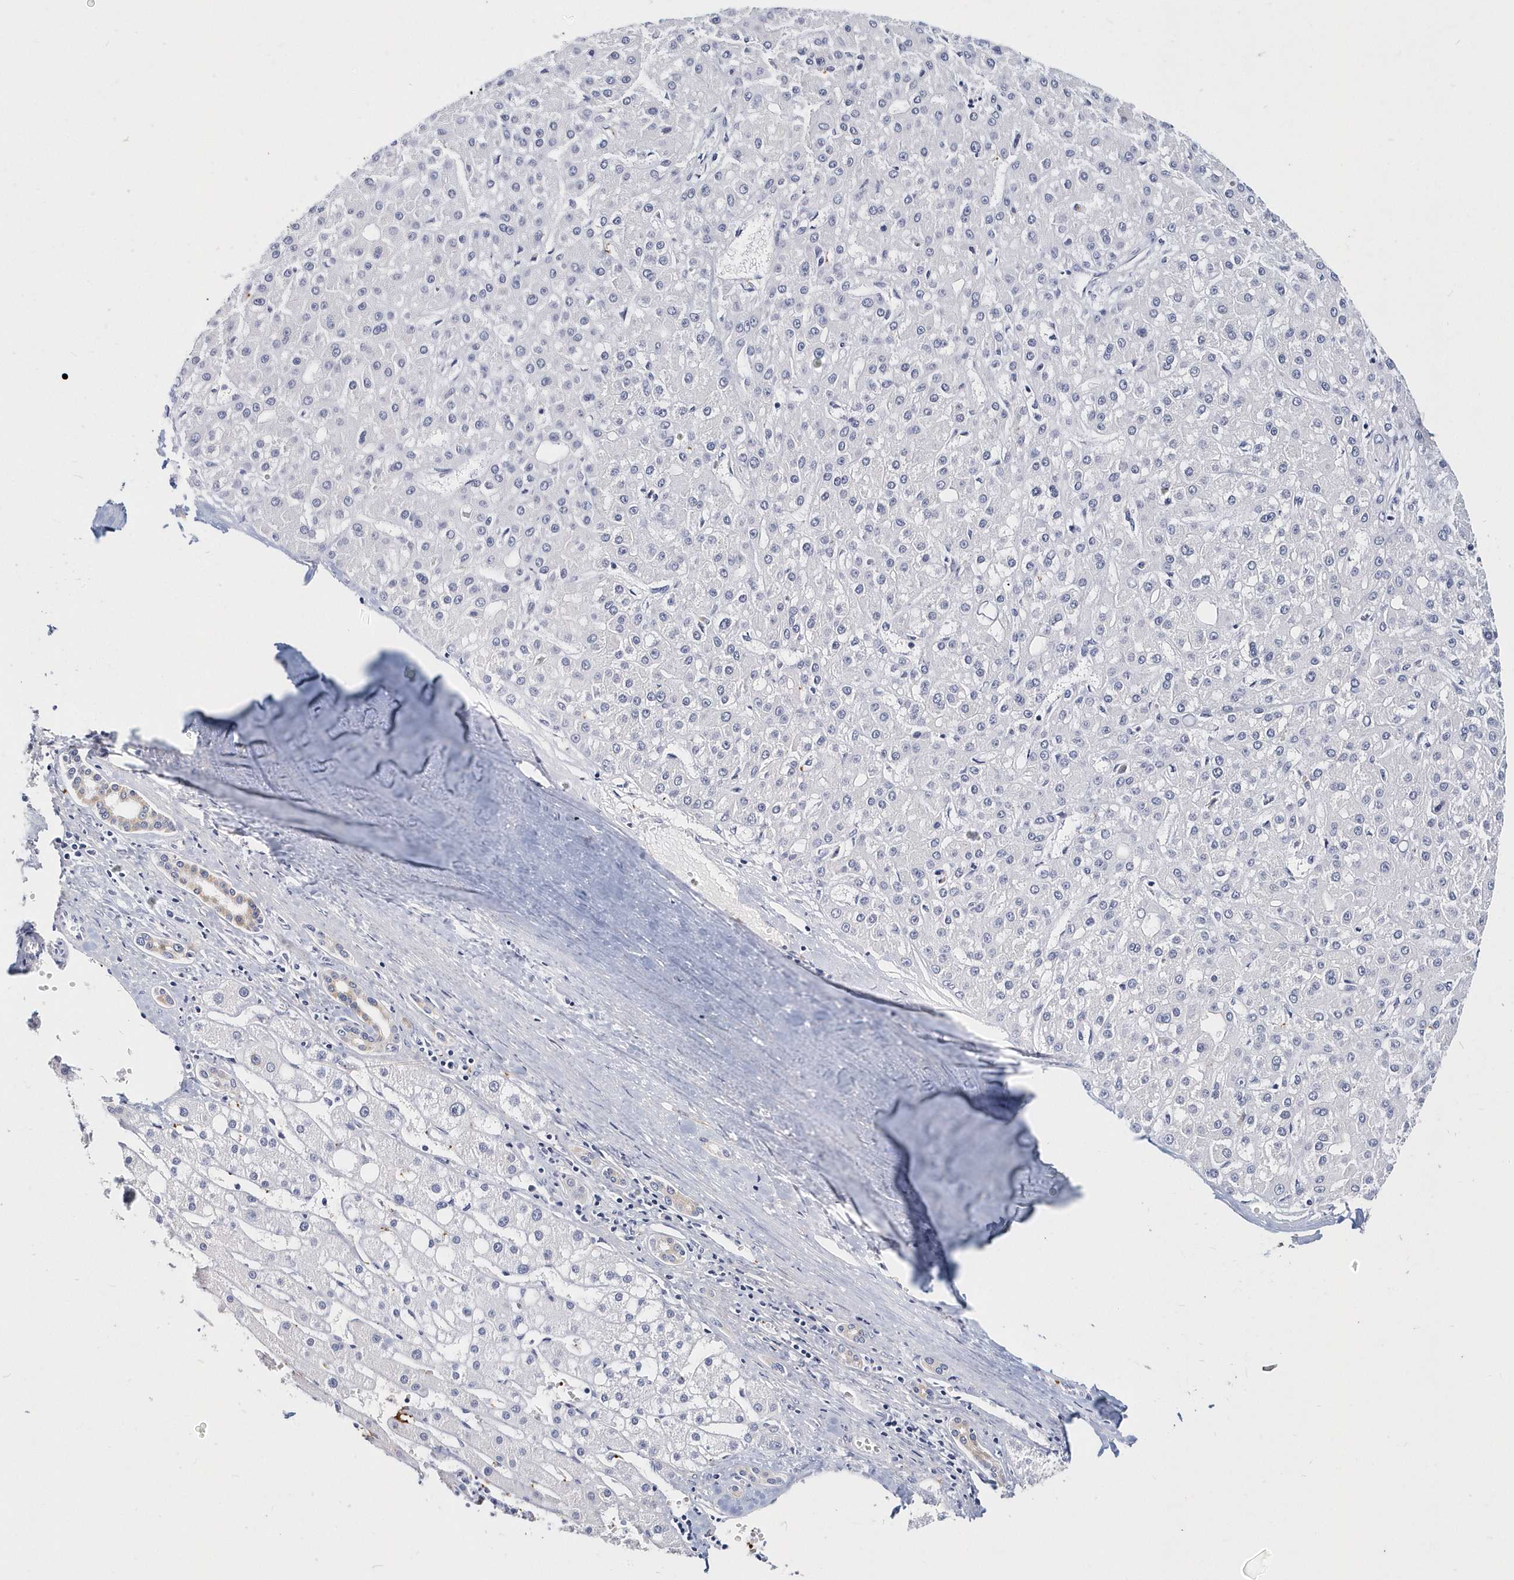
{"staining": {"intensity": "negative", "quantity": "none", "location": "none"}, "tissue": "liver cancer", "cell_type": "Tumor cells", "image_type": "cancer", "snomed": [{"axis": "morphology", "description": "Carcinoma, Hepatocellular, NOS"}, {"axis": "topography", "description": "Liver"}], "caption": "Immunohistochemistry micrograph of liver cancer (hepatocellular carcinoma) stained for a protein (brown), which shows no positivity in tumor cells.", "gene": "ITGA2B", "patient": {"sex": "male", "age": 67}}